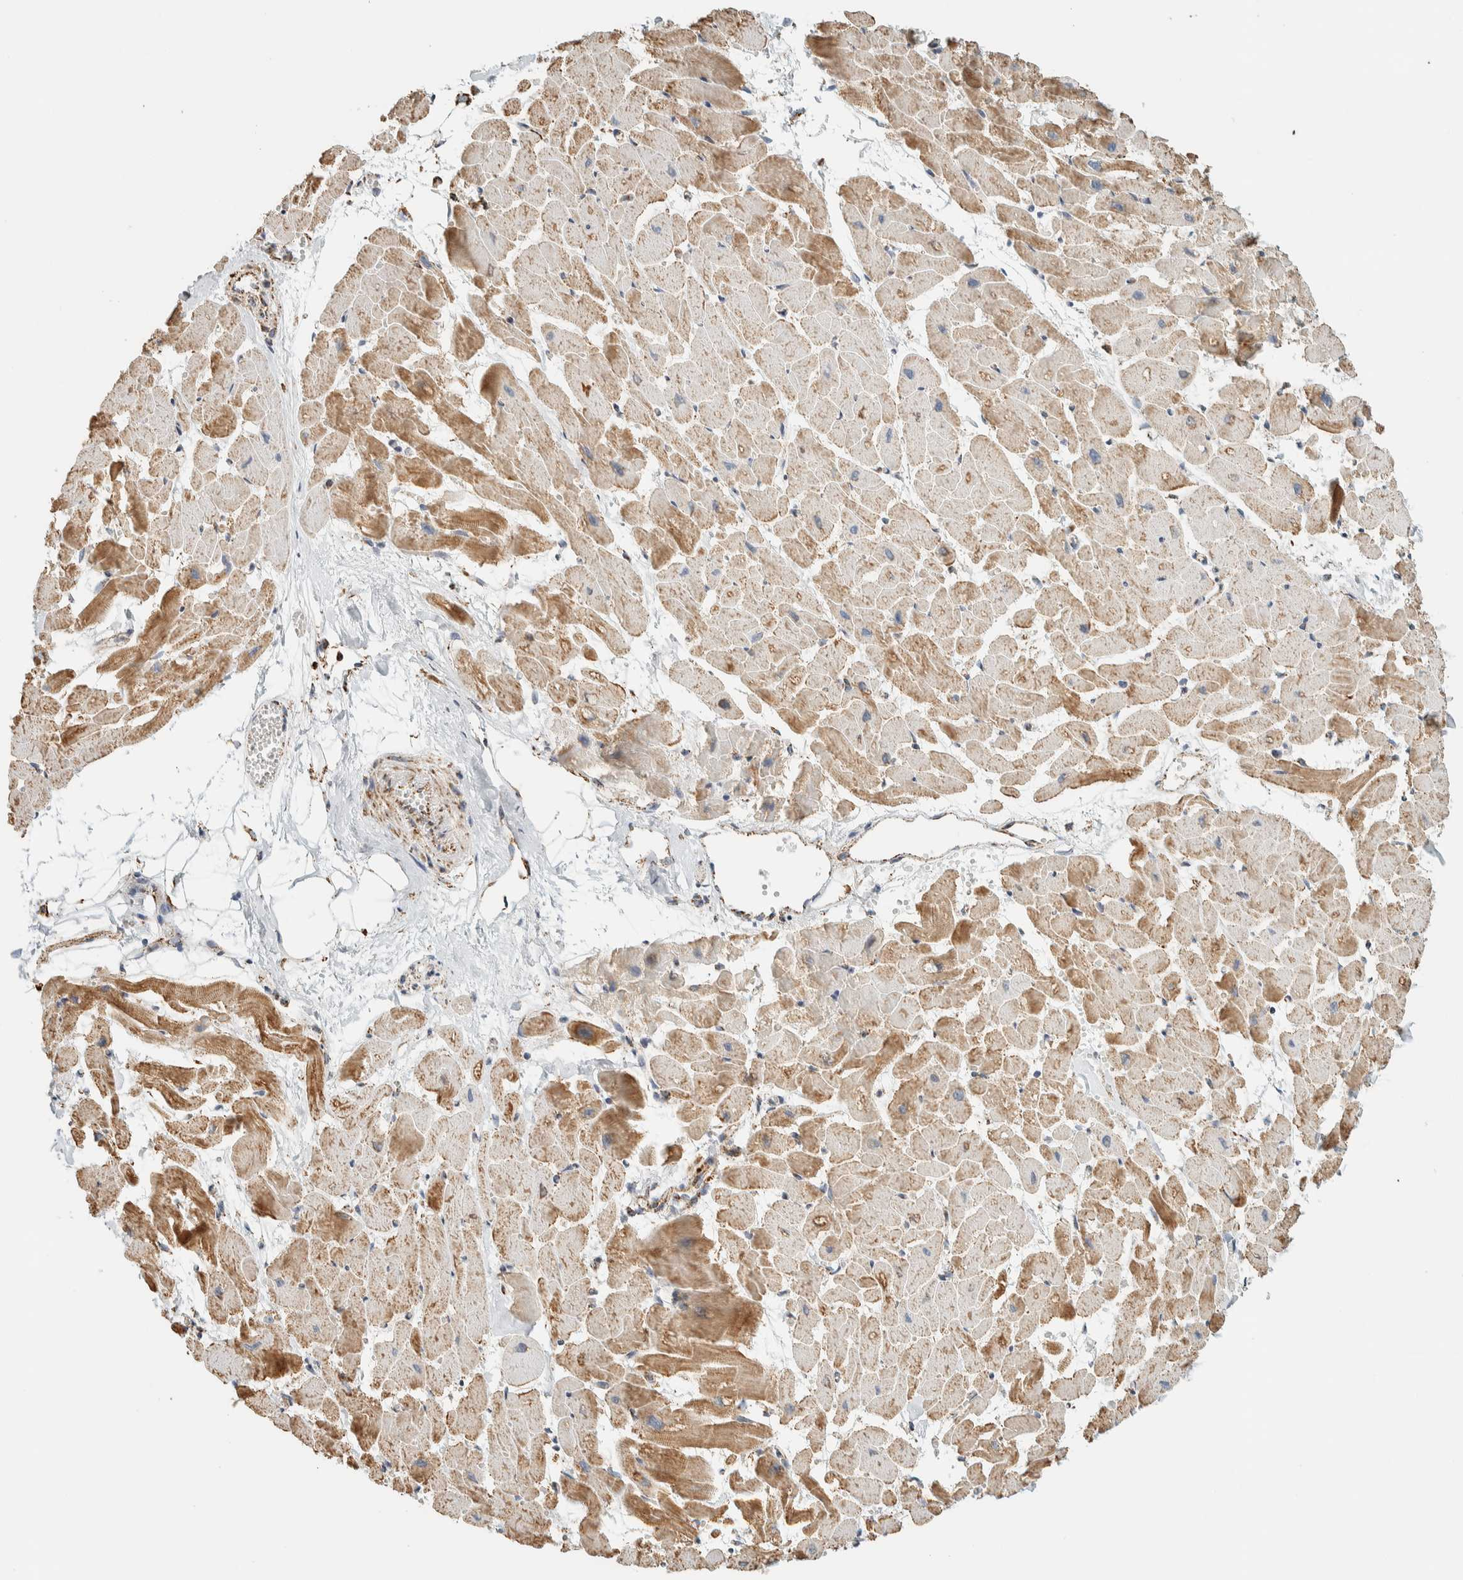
{"staining": {"intensity": "moderate", "quantity": ">75%", "location": "cytoplasmic/membranous"}, "tissue": "heart muscle", "cell_type": "Cardiomyocytes", "image_type": "normal", "snomed": [{"axis": "morphology", "description": "Normal tissue, NOS"}, {"axis": "topography", "description": "Heart"}], "caption": "Immunohistochemistry histopathology image of unremarkable heart muscle: human heart muscle stained using IHC displays medium levels of moderate protein expression localized specifically in the cytoplasmic/membranous of cardiomyocytes, appearing as a cytoplasmic/membranous brown color.", "gene": "ZNF454", "patient": {"sex": "female", "age": 19}}